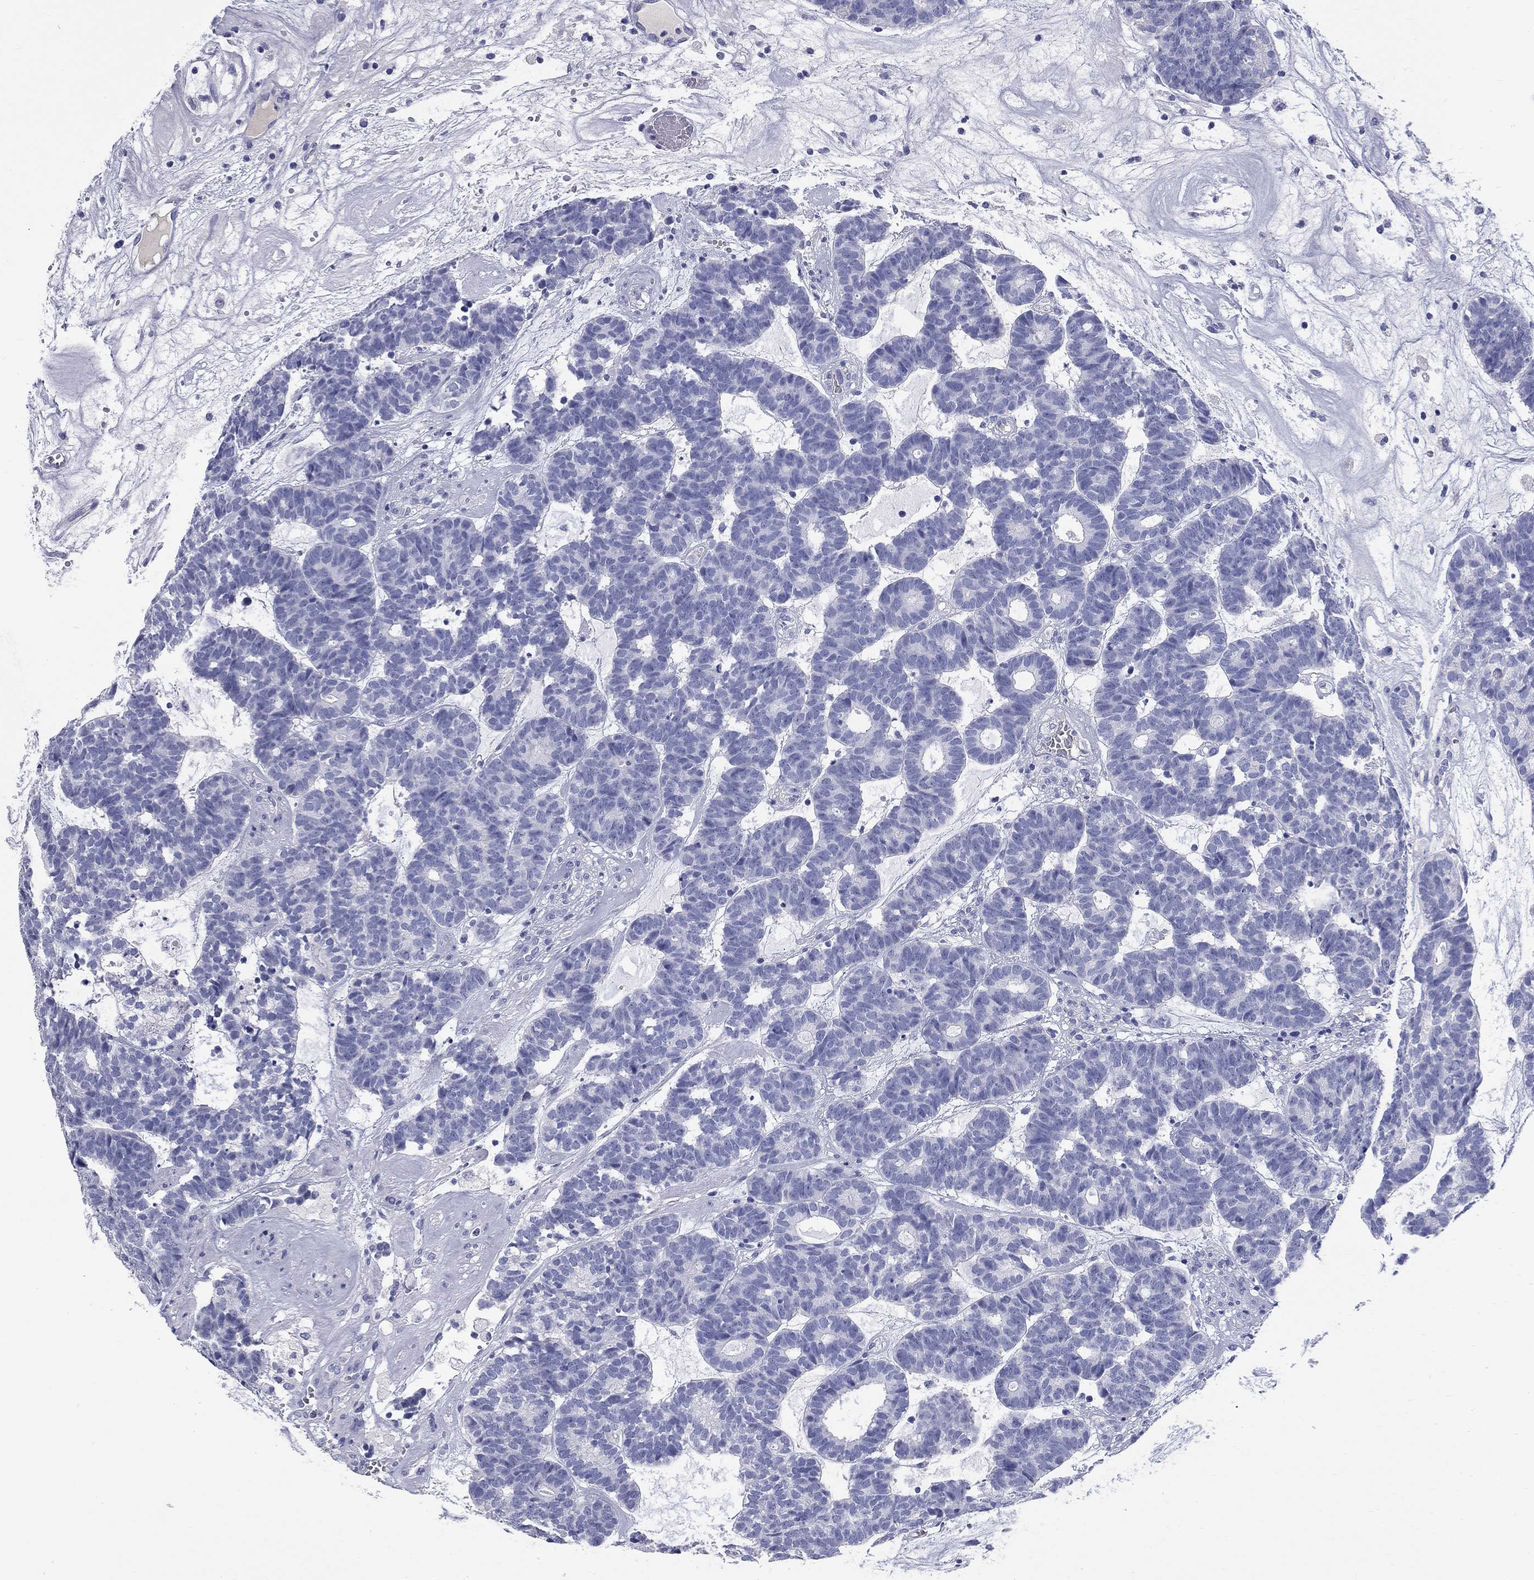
{"staining": {"intensity": "negative", "quantity": "none", "location": "none"}, "tissue": "head and neck cancer", "cell_type": "Tumor cells", "image_type": "cancer", "snomed": [{"axis": "morphology", "description": "Adenocarcinoma, NOS"}, {"axis": "topography", "description": "Head-Neck"}], "caption": "Head and neck adenocarcinoma stained for a protein using IHC reveals no staining tumor cells.", "gene": "PHOX2B", "patient": {"sex": "female", "age": 81}}